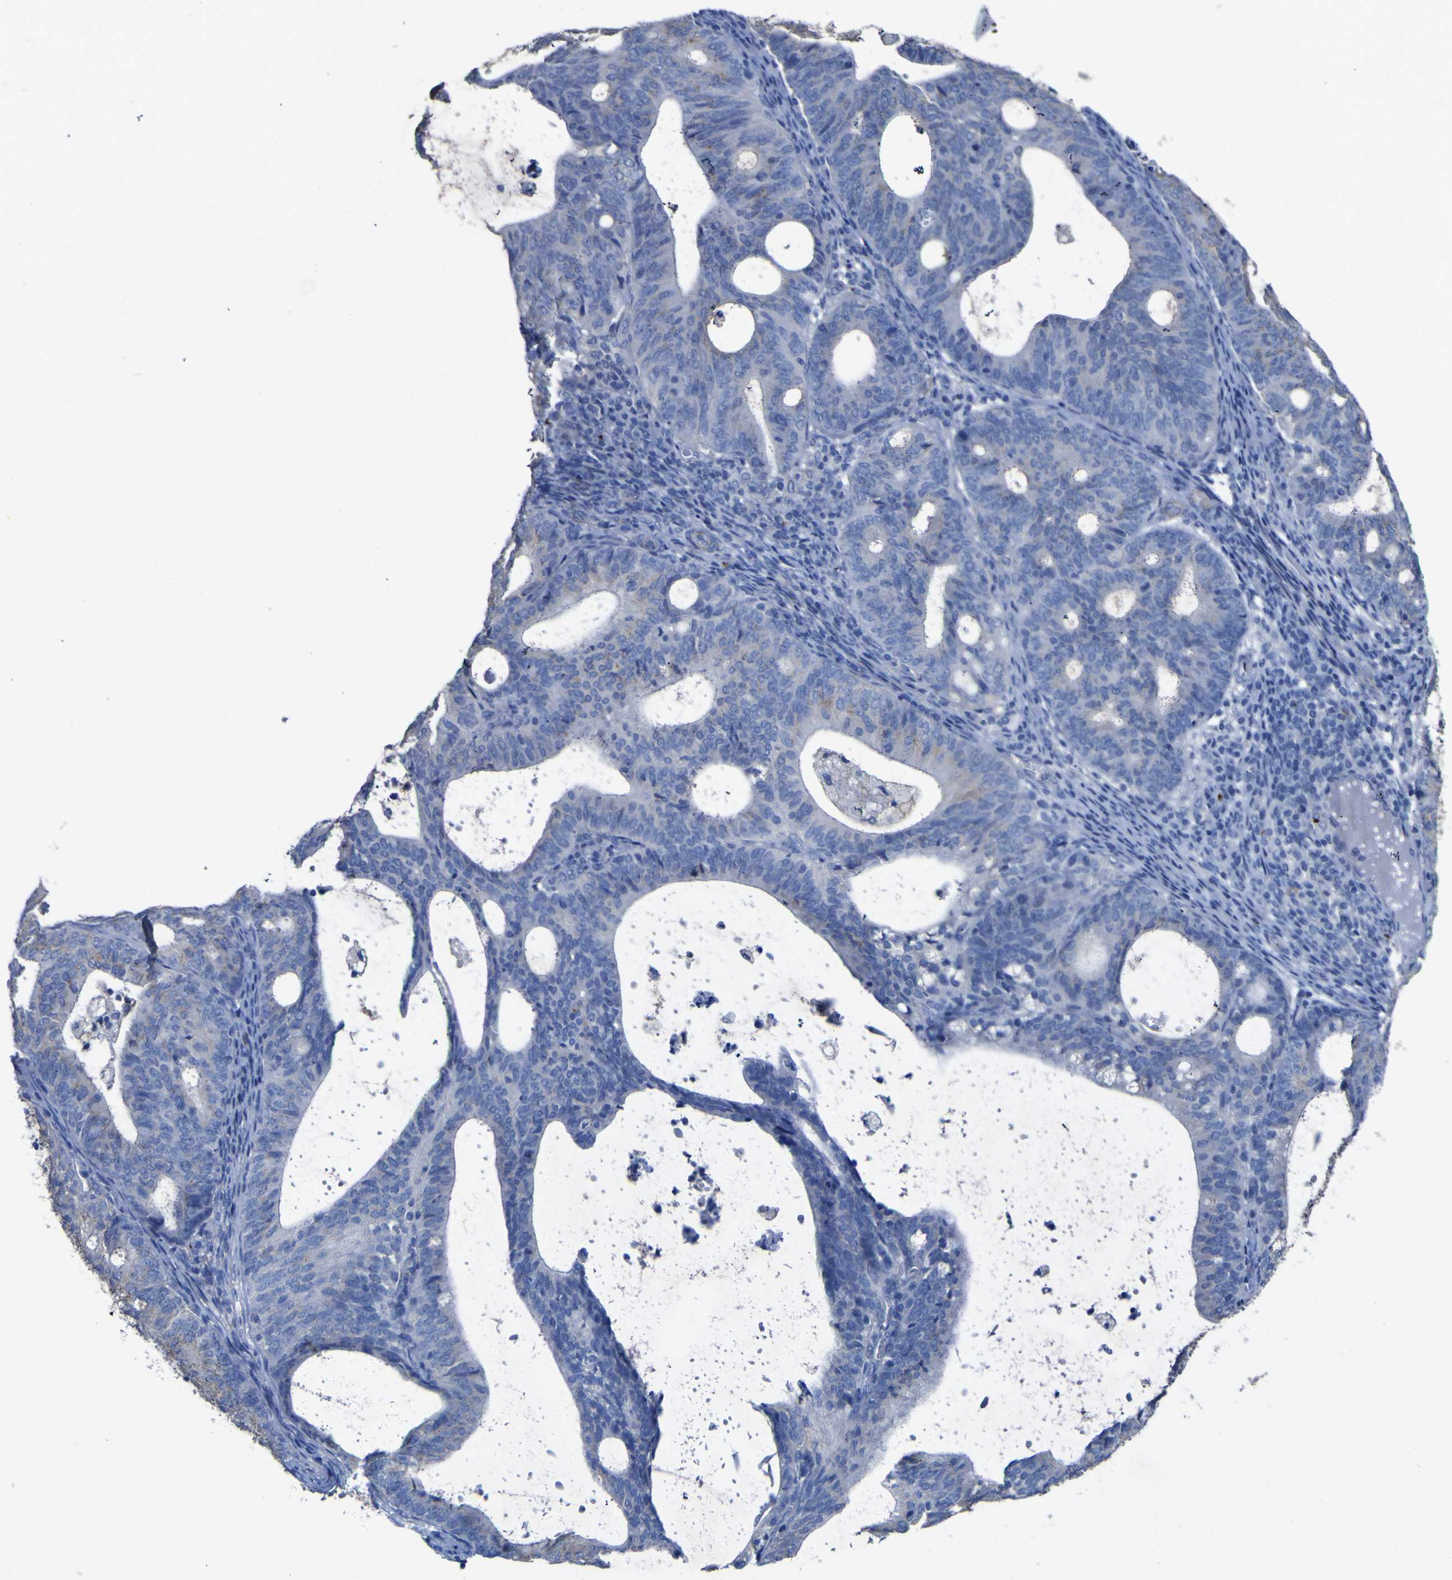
{"staining": {"intensity": "weak", "quantity": "<25%", "location": "cytoplasmic/membranous"}, "tissue": "endometrial cancer", "cell_type": "Tumor cells", "image_type": "cancer", "snomed": [{"axis": "morphology", "description": "Adenocarcinoma, NOS"}, {"axis": "topography", "description": "Uterus"}], "caption": "Endometrial cancer (adenocarcinoma) stained for a protein using immunohistochemistry shows no staining tumor cells.", "gene": "AGO4", "patient": {"sex": "female", "age": 83}}